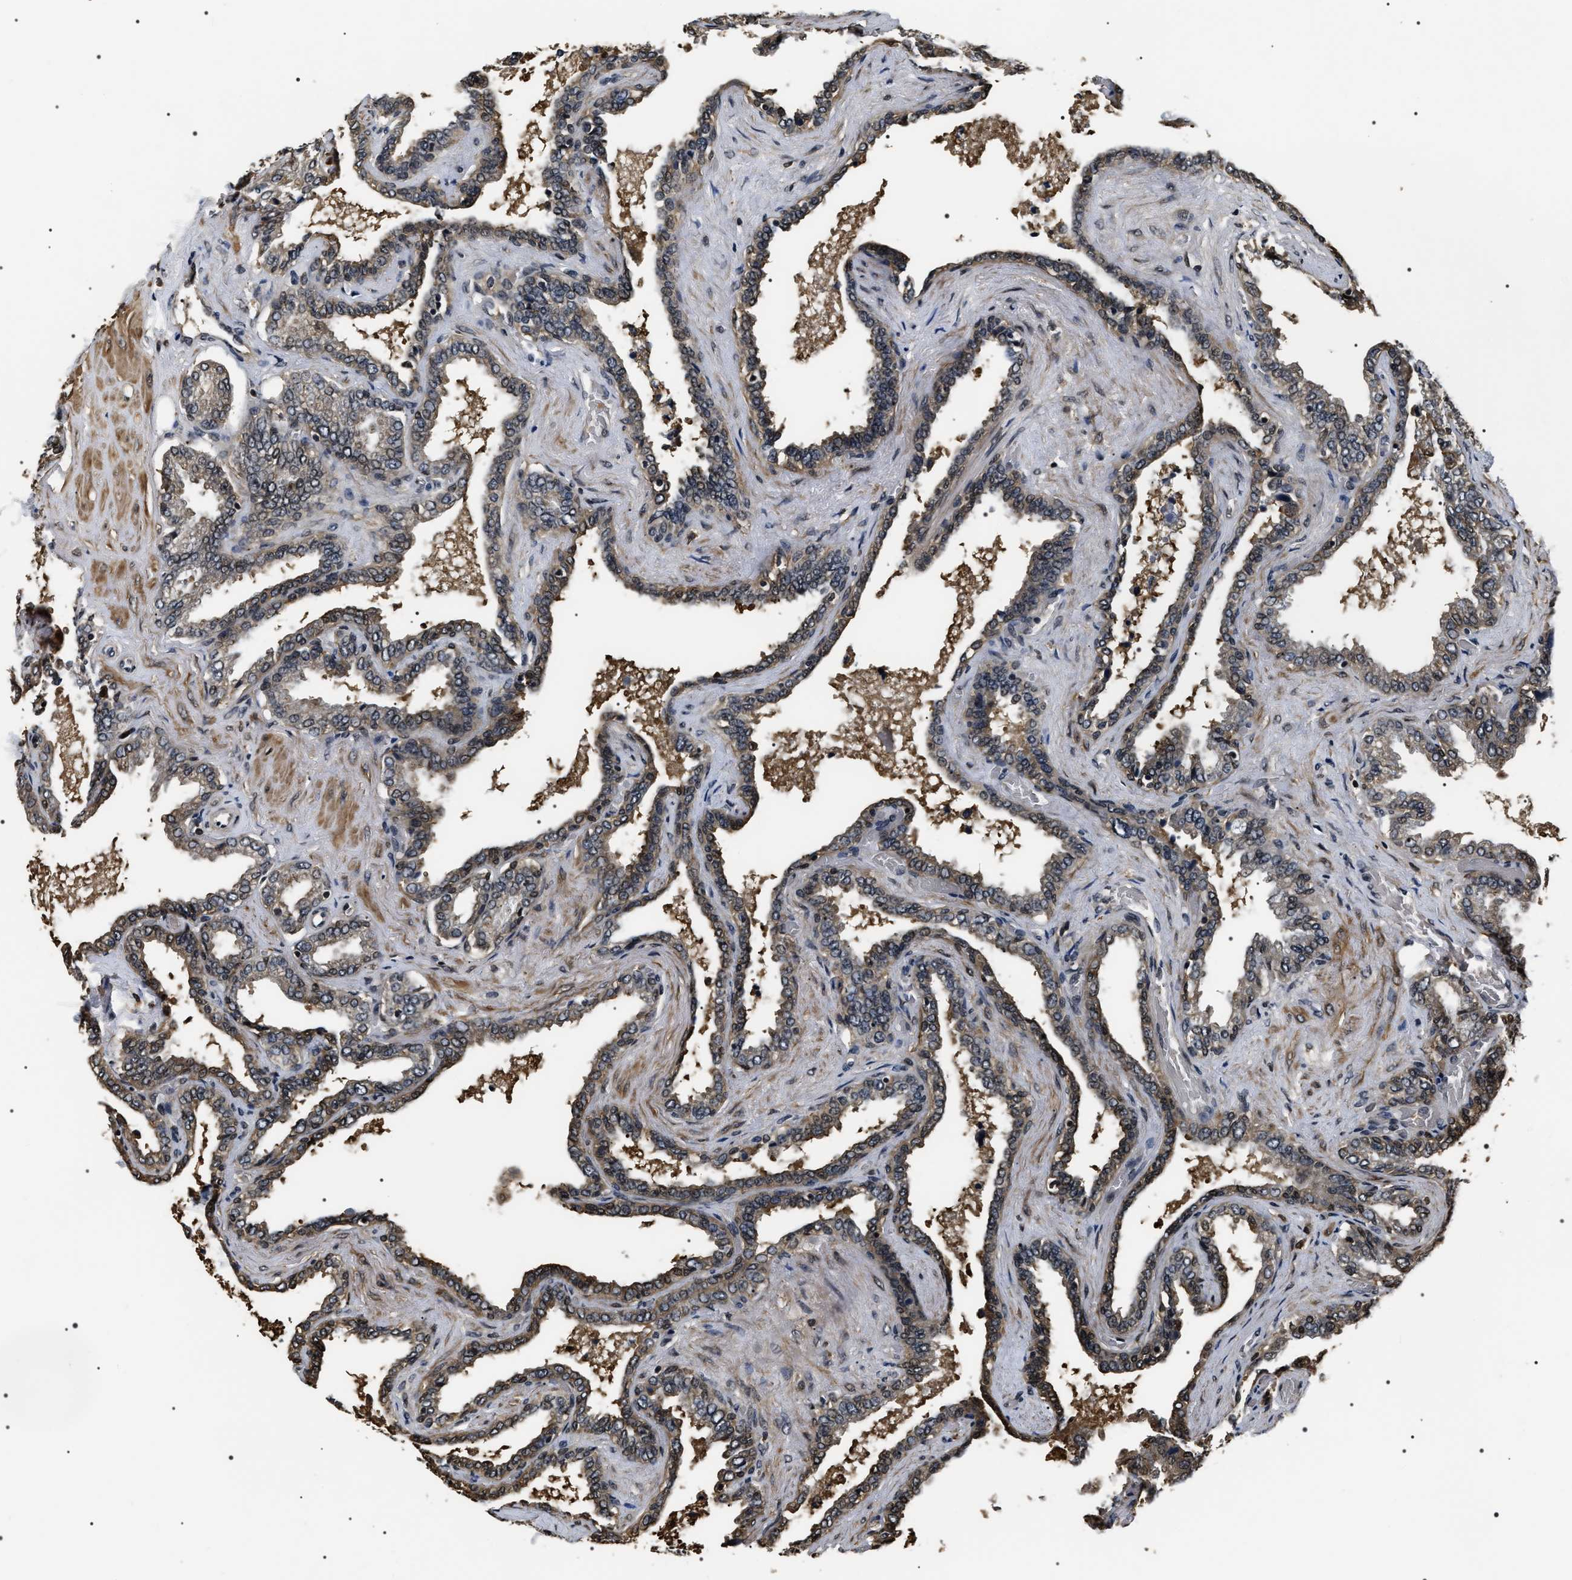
{"staining": {"intensity": "weak", "quantity": "25%-75%", "location": "cytoplasmic/membranous"}, "tissue": "seminal vesicle", "cell_type": "Glandular cells", "image_type": "normal", "snomed": [{"axis": "morphology", "description": "Normal tissue, NOS"}, {"axis": "topography", "description": "Seminal veicle"}], "caption": "Glandular cells demonstrate weak cytoplasmic/membranous expression in approximately 25%-75% of cells in benign seminal vesicle. Immunohistochemistry (ihc) stains the protein in brown and the nuclei are stained blue.", "gene": "ARHGAP22", "patient": {"sex": "male", "age": 46}}